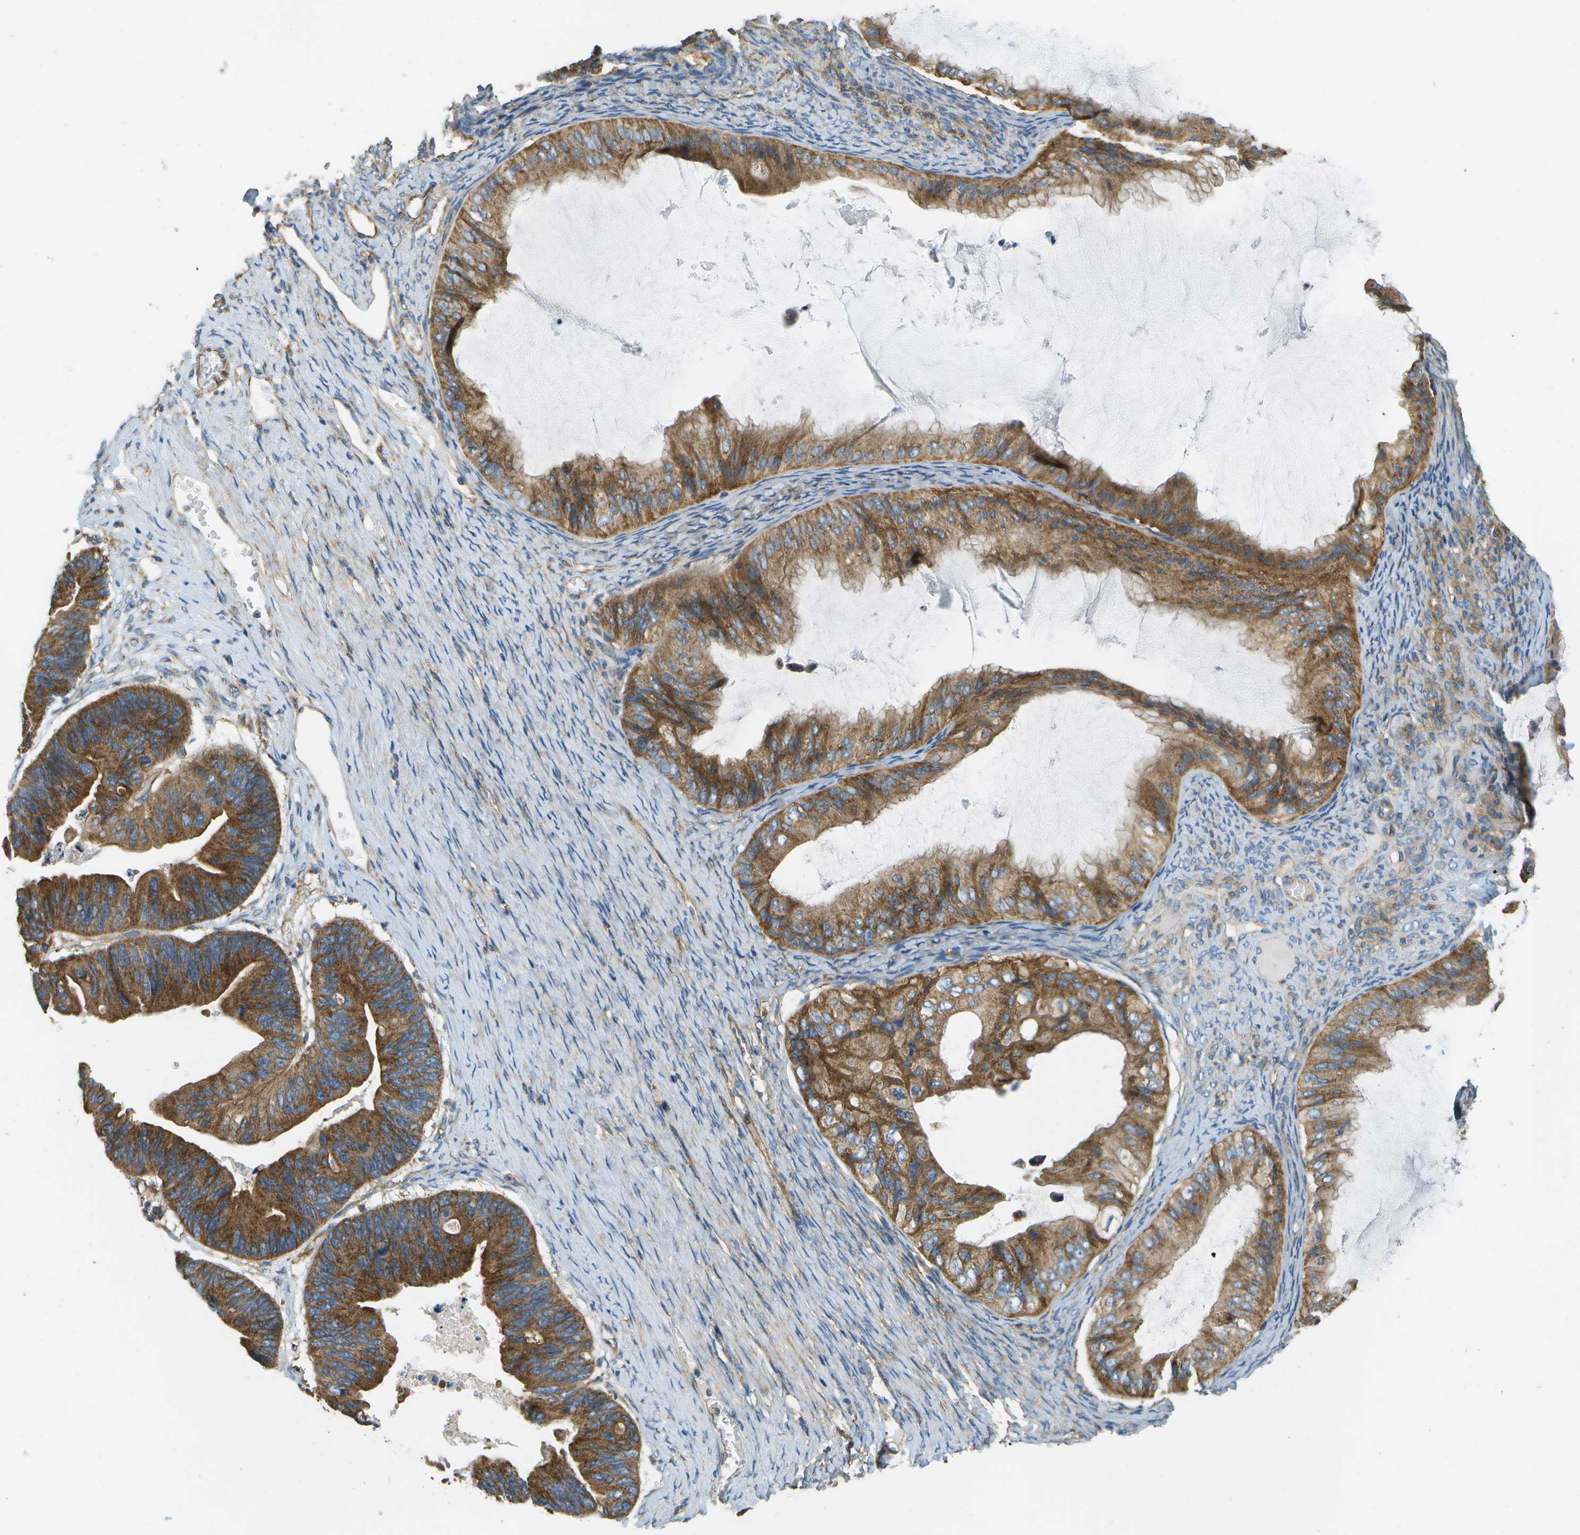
{"staining": {"intensity": "strong", "quantity": ">75%", "location": "cytoplasmic/membranous"}, "tissue": "ovarian cancer", "cell_type": "Tumor cells", "image_type": "cancer", "snomed": [{"axis": "morphology", "description": "Cystadenocarcinoma, mucinous, NOS"}, {"axis": "topography", "description": "Ovary"}], "caption": "Mucinous cystadenocarcinoma (ovarian) was stained to show a protein in brown. There is high levels of strong cytoplasmic/membranous staining in about >75% of tumor cells.", "gene": "CLTC", "patient": {"sex": "female", "age": 61}}